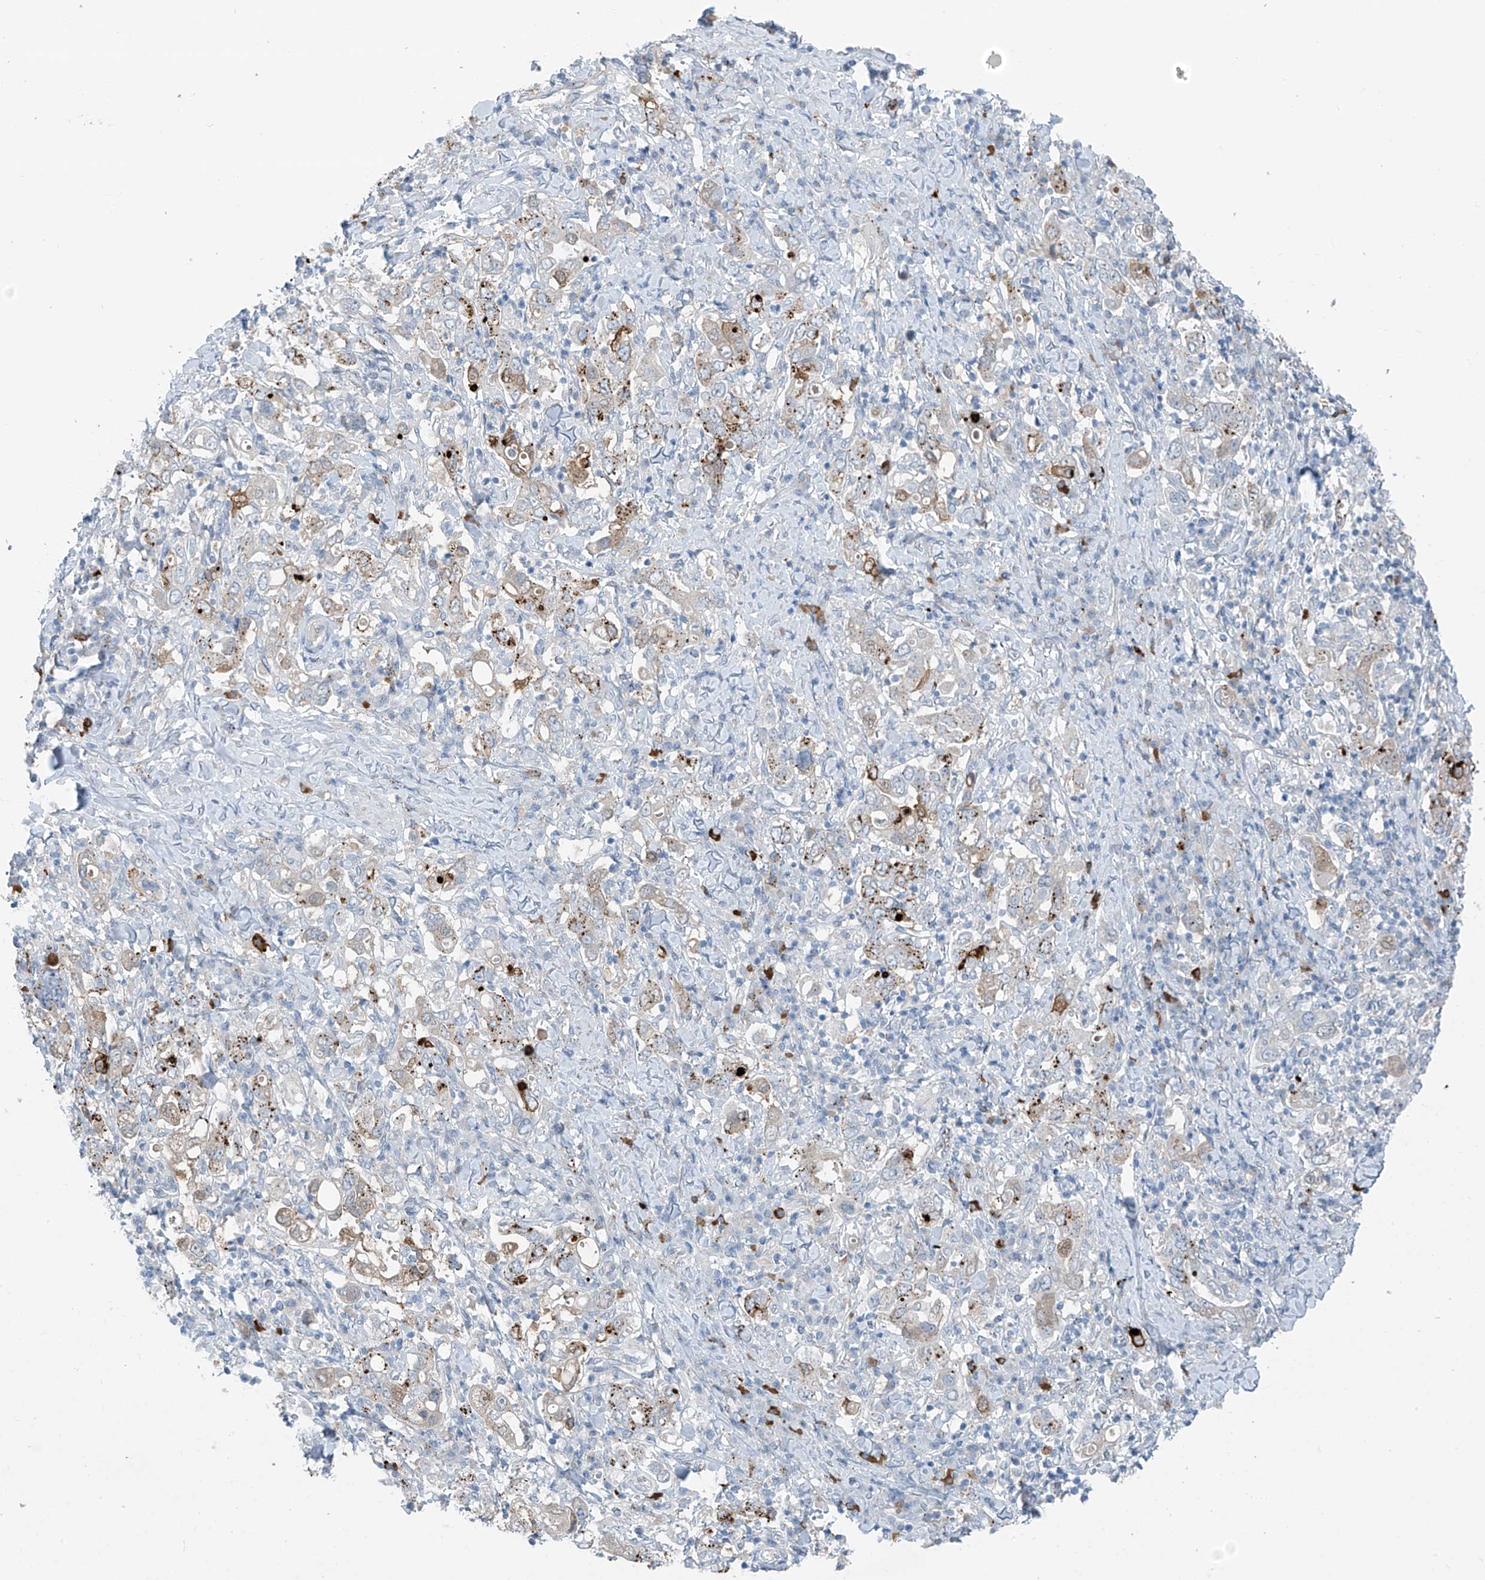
{"staining": {"intensity": "strong", "quantity": "<25%", "location": "cytoplasmic/membranous"}, "tissue": "stomach cancer", "cell_type": "Tumor cells", "image_type": "cancer", "snomed": [{"axis": "morphology", "description": "Adenocarcinoma, NOS"}, {"axis": "topography", "description": "Stomach, upper"}], "caption": "Human adenocarcinoma (stomach) stained with a protein marker shows strong staining in tumor cells.", "gene": "ZNF793", "patient": {"sex": "male", "age": 62}}